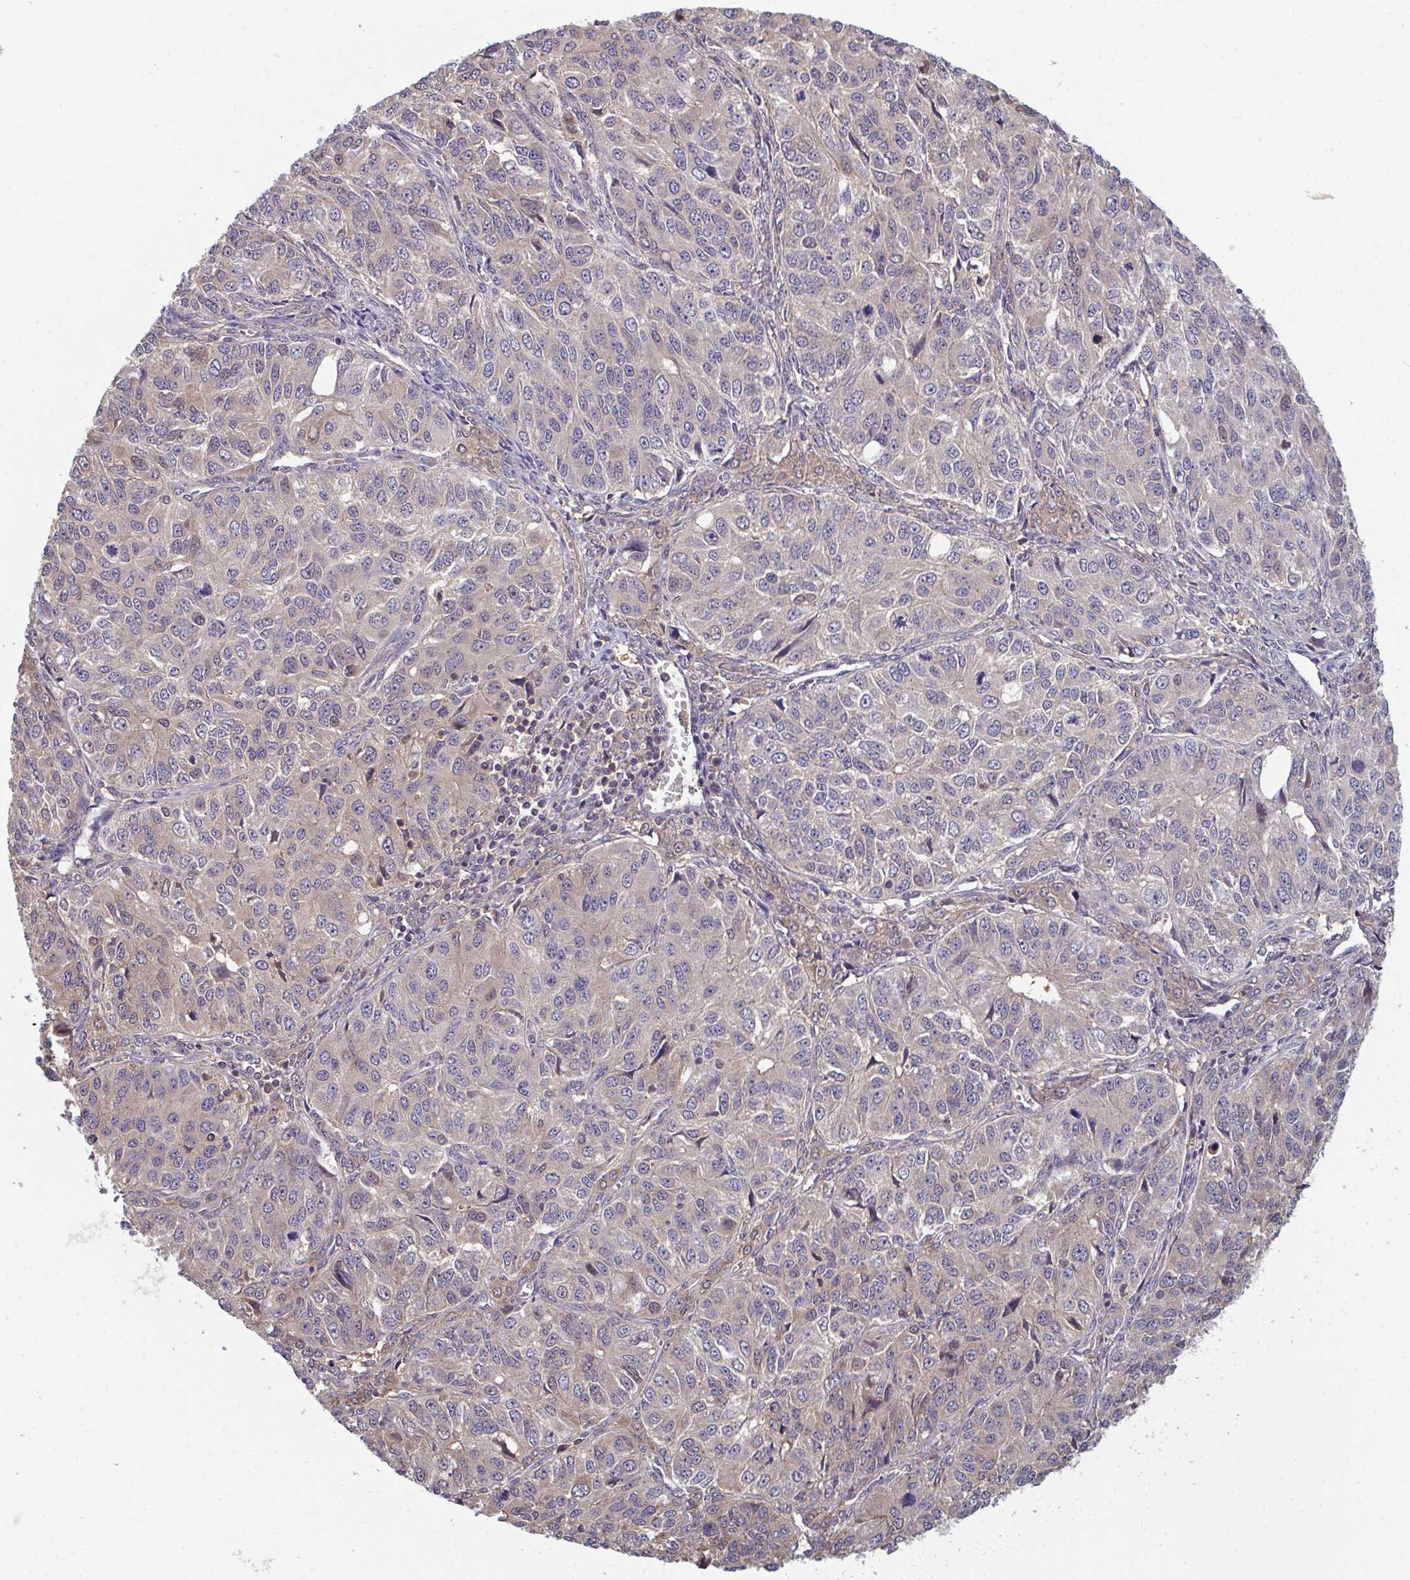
{"staining": {"intensity": "weak", "quantity": "<25%", "location": "nuclear"}, "tissue": "ovarian cancer", "cell_type": "Tumor cells", "image_type": "cancer", "snomed": [{"axis": "morphology", "description": "Carcinoma, endometroid"}, {"axis": "topography", "description": "Ovary"}], "caption": "Ovarian cancer was stained to show a protein in brown. There is no significant positivity in tumor cells.", "gene": "TTC9C", "patient": {"sex": "female", "age": 51}}